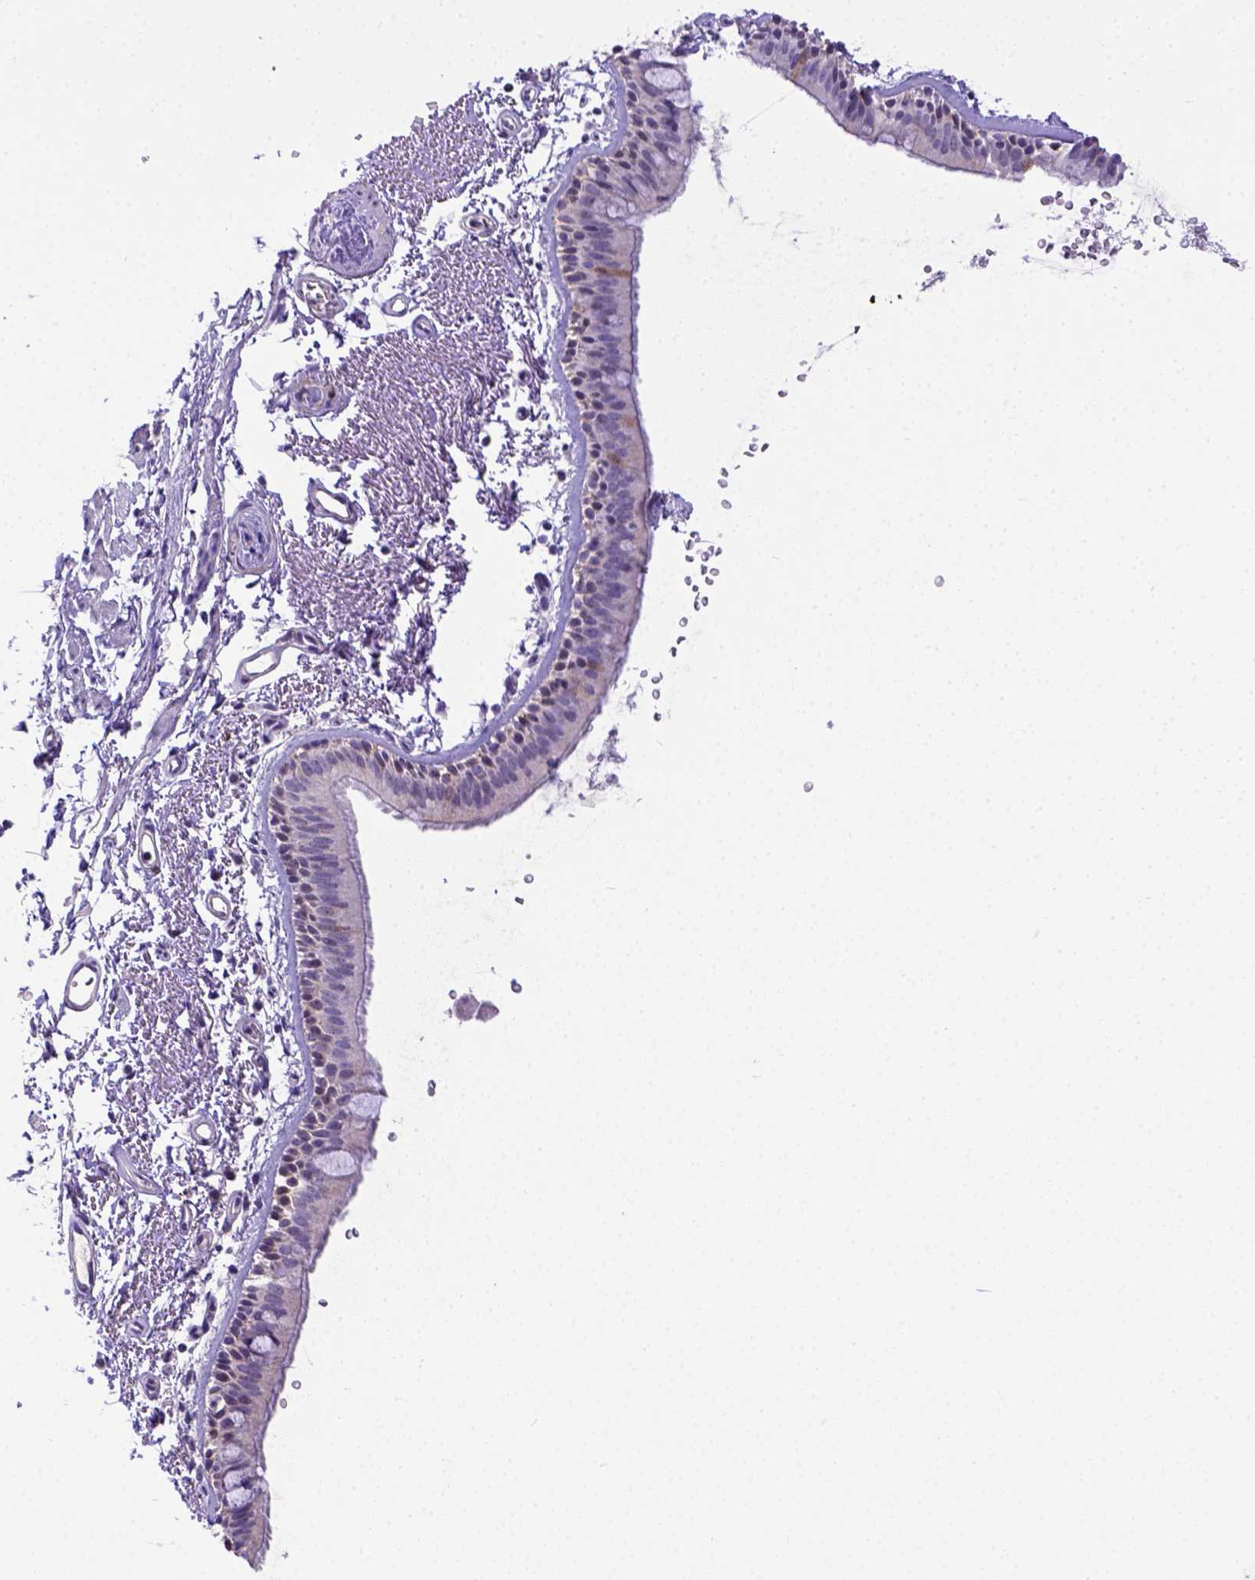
{"staining": {"intensity": "moderate", "quantity": "<25%", "location": "cytoplasmic/membranous"}, "tissue": "bronchus", "cell_type": "Respiratory epithelial cells", "image_type": "normal", "snomed": [{"axis": "morphology", "description": "Normal tissue, NOS"}, {"axis": "topography", "description": "Lymph node"}, {"axis": "topography", "description": "Bronchus"}], "caption": "Bronchus stained for a protein (brown) demonstrates moderate cytoplasmic/membranous positive staining in about <25% of respiratory epithelial cells.", "gene": "BTN1A1", "patient": {"sex": "female", "age": 70}}